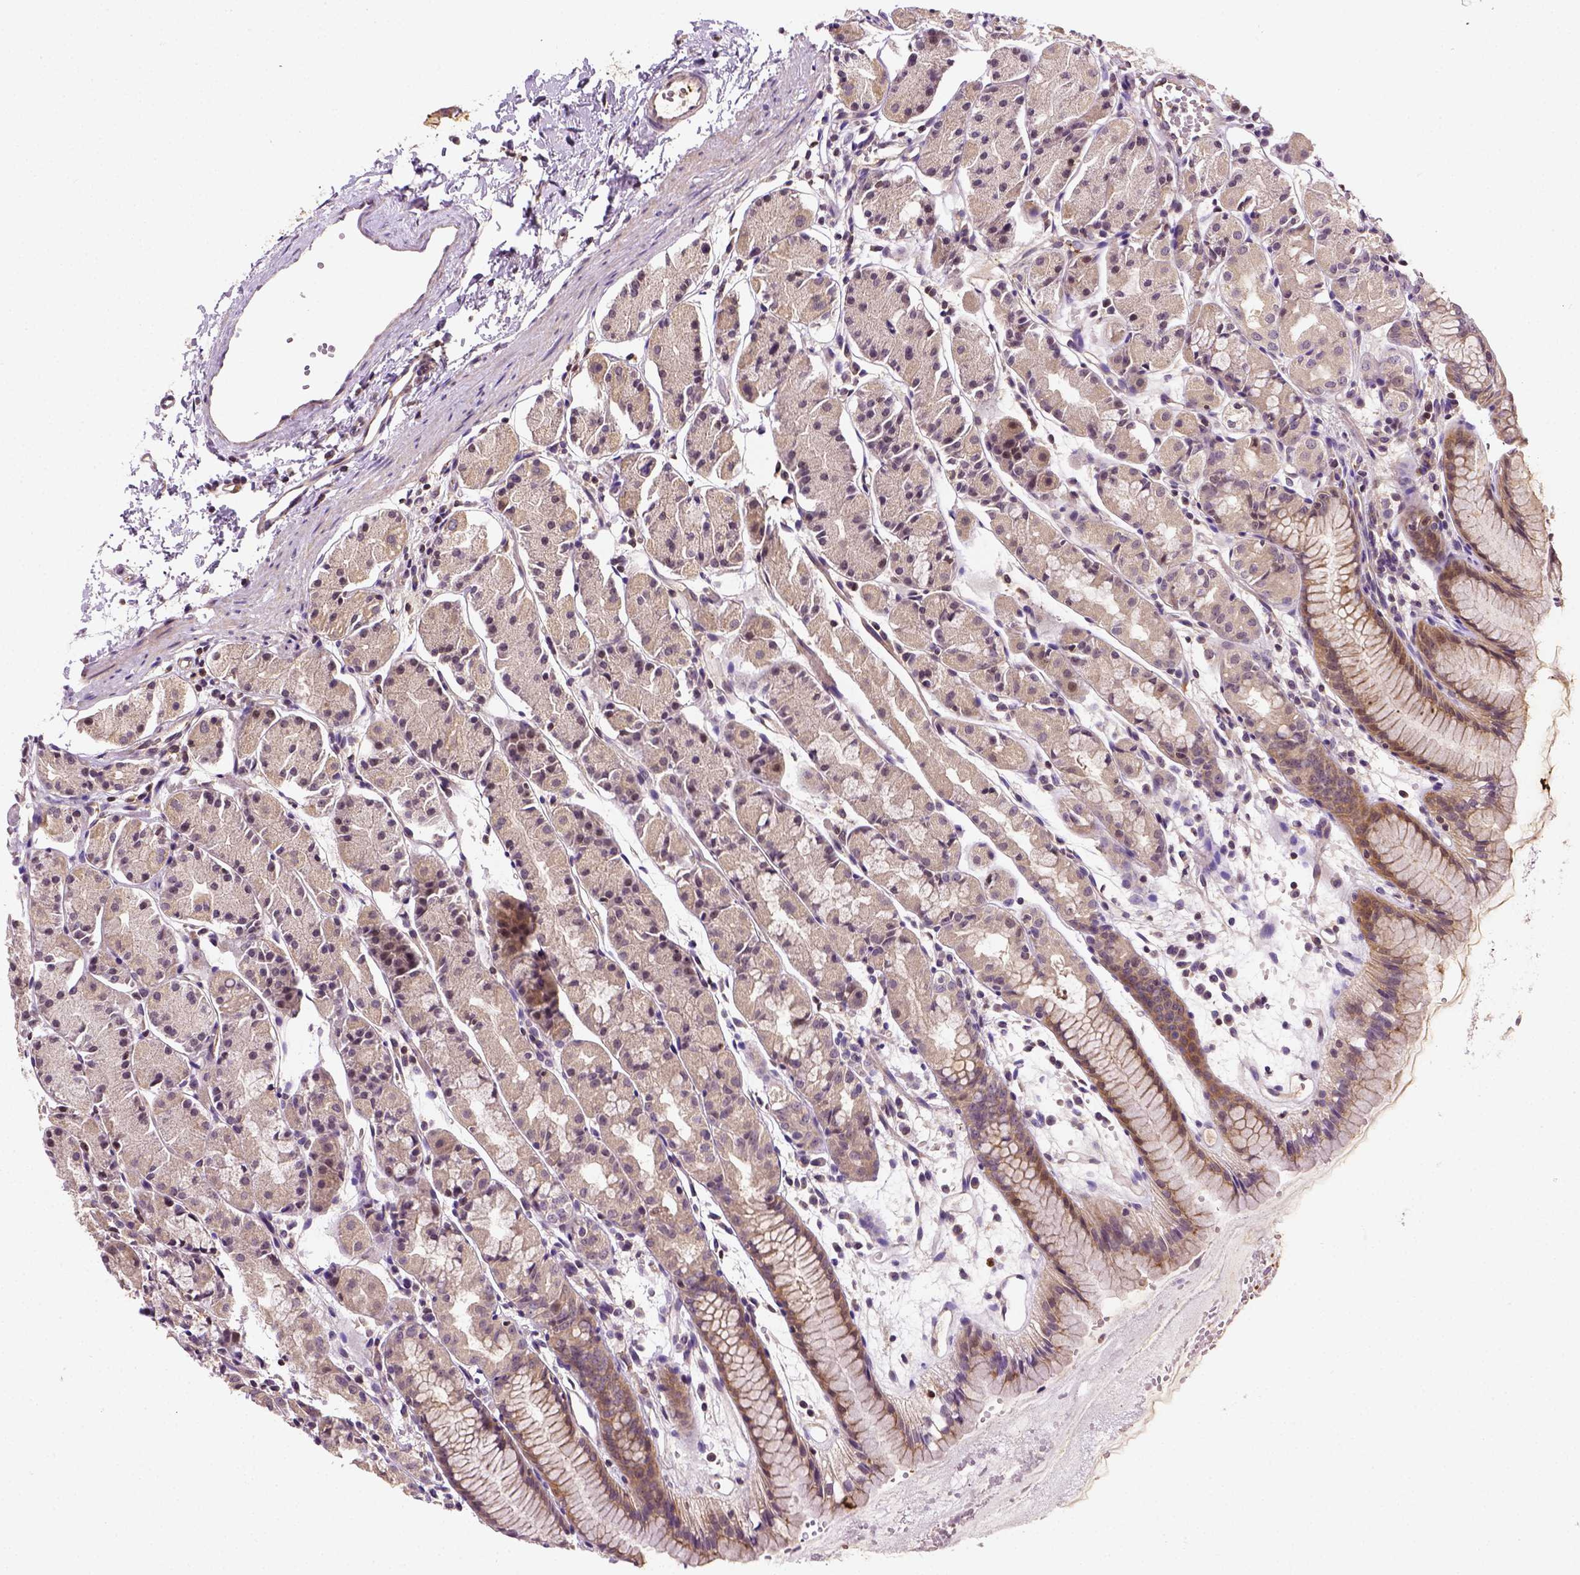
{"staining": {"intensity": "moderate", "quantity": "25%-75%", "location": "cytoplasmic/membranous"}, "tissue": "stomach", "cell_type": "Glandular cells", "image_type": "normal", "snomed": [{"axis": "morphology", "description": "Normal tissue, NOS"}, {"axis": "topography", "description": "Stomach, upper"}], "caption": "This image demonstrates IHC staining of normal stomach, with medium moderate cytoplasmic/membranous expression in approximately 25%-75% of glandular cells.", "gene": "MATK", "patient": {"sex": "male", "age": 47}}